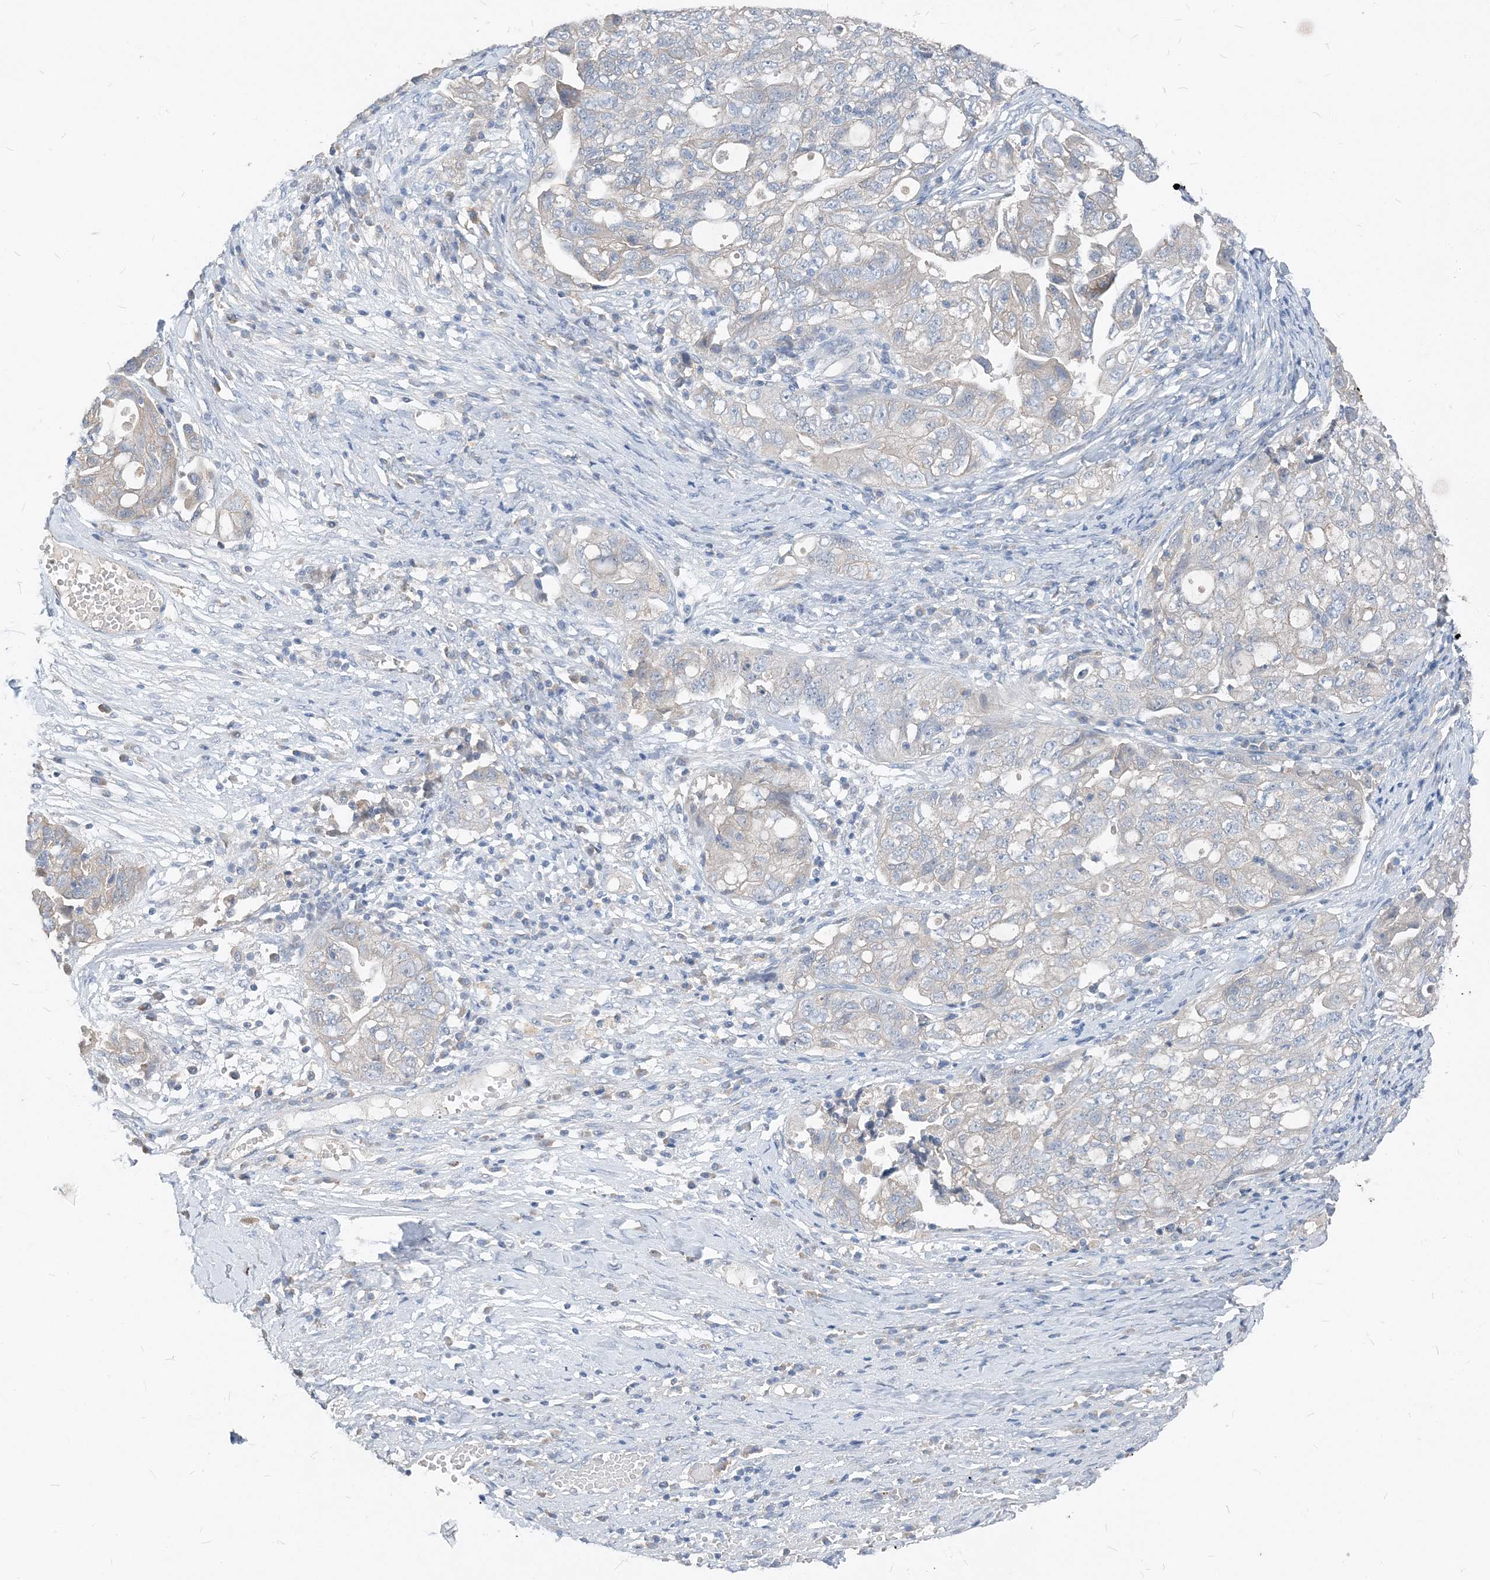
{"staining": {"intensity": "negative", "quantity": "none", "location": "none"}, "tissue": "ovarian cancer", "cell_type": "Tumor cells", "image_type": "cancer", "snomed": [{"axis": "morphology", "description": "Carcinoma, NOS"}, {"axis": "morphology", "description": "Cystadenocarcinoma, serous, NOS"}, {"axis": "topography", "description": "Ovary"}], "caption": "Immunohistochemistry micrograph of neoplastic tissue: human ovarian cancer (carcinoma) stained with DAB demonstrates no significant protein expression in tumor cells. (DAB (3,3'-diaminobenzidine) IHC visualized using brightfield microscopy, high magnification).", "gene": "NCOA7", "patient": {"sex": "female", "age": 69}}